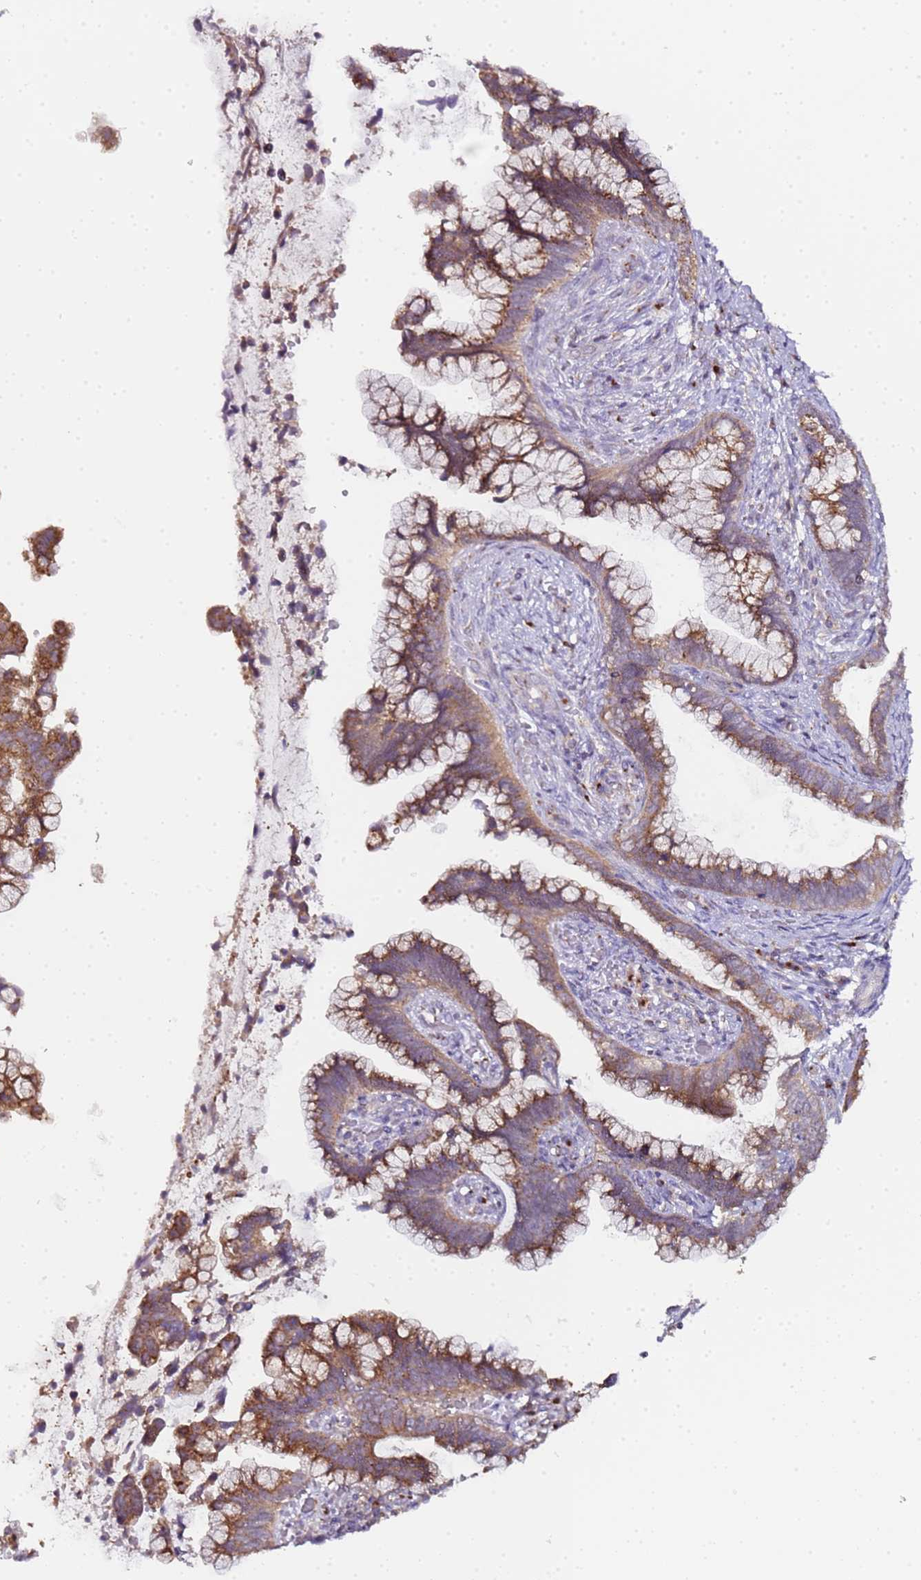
{"staining": {"intensity": "moderate", "quantity": ">75%", "location": "cytoplasmic/membranous"}, "tissue": "cervical cancer", "cell_type": "Tumor cells", "image_type": "cancer", "snomed": [{"axis": "morphology", "description": "Adenocarcinoma, NOS"}, {"axis": "topography", "description": "Cervix"}], "caption": "Moderate cytoplasmic/membranous protein expression is seen in approximately >75% of tumor cells in cervical cancer (adenocarcinoma).", "gene": "MRPL49", "patient": {"sex": "female", "age": 44}}